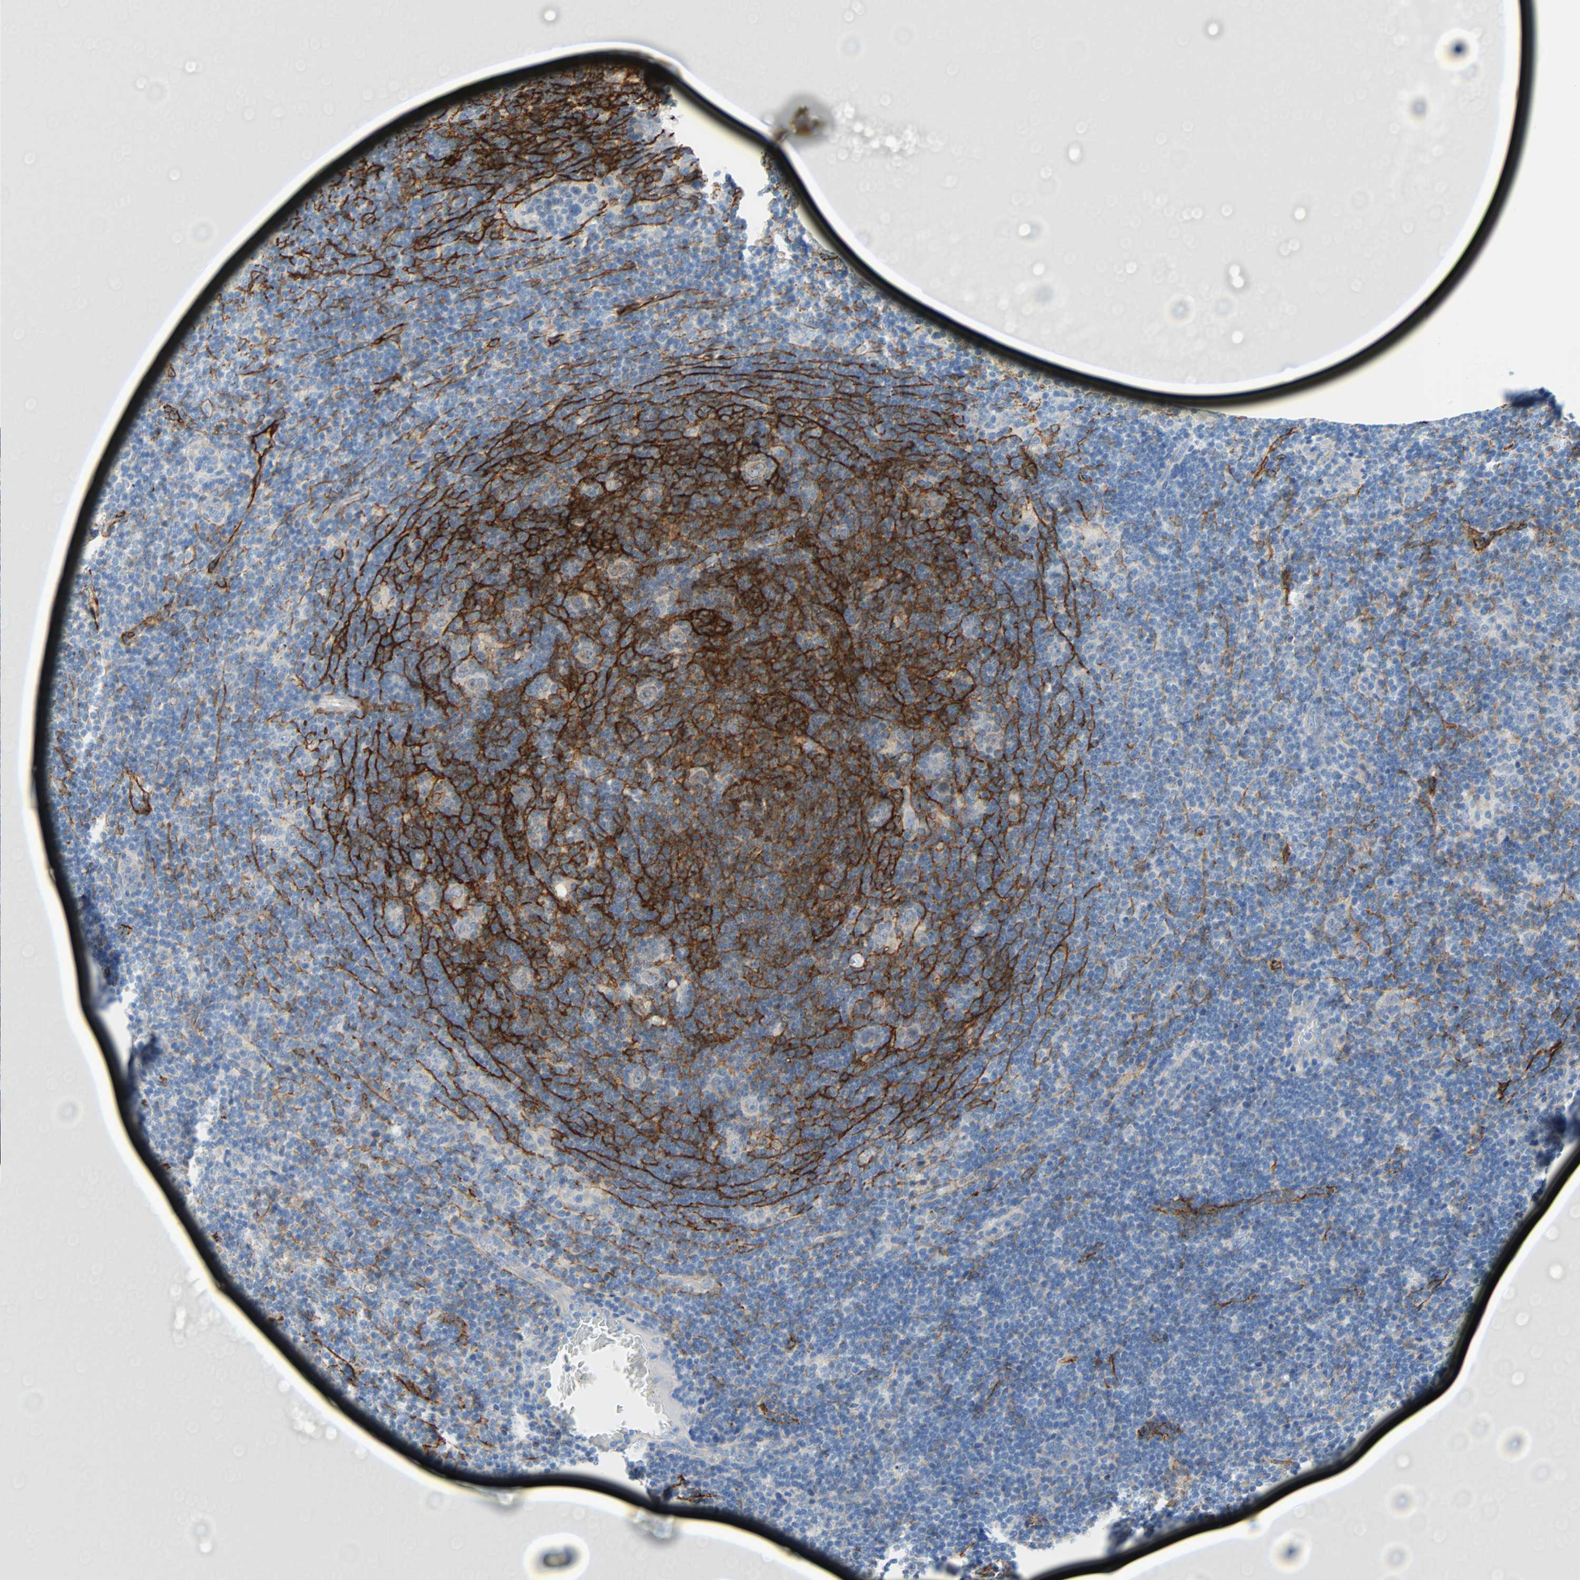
{"staining": {"intensity": "weak", "quantity": "25%-75%", "location": "cytoplasmic/membranous"}, "tissue": "lymphoma", "cell_type": "Tumor cells", "image_type": "cancer", "snomed": [{"axis": "morphology", "description": "Hodgkin's disease, NOS"}, {"axis": "topography", "description": "Lymph node"}], "caption": "Immunohistochemistry (IHC) photomicrograph of human Hodgkin's disease stained for a protein (brown), which exhibits low levels of weak cytoplasmic/membranous positivity in about 25%-75% of tumor cells.", "gene": "PDPN", "patient": {"sex": "female", "age": 57}}